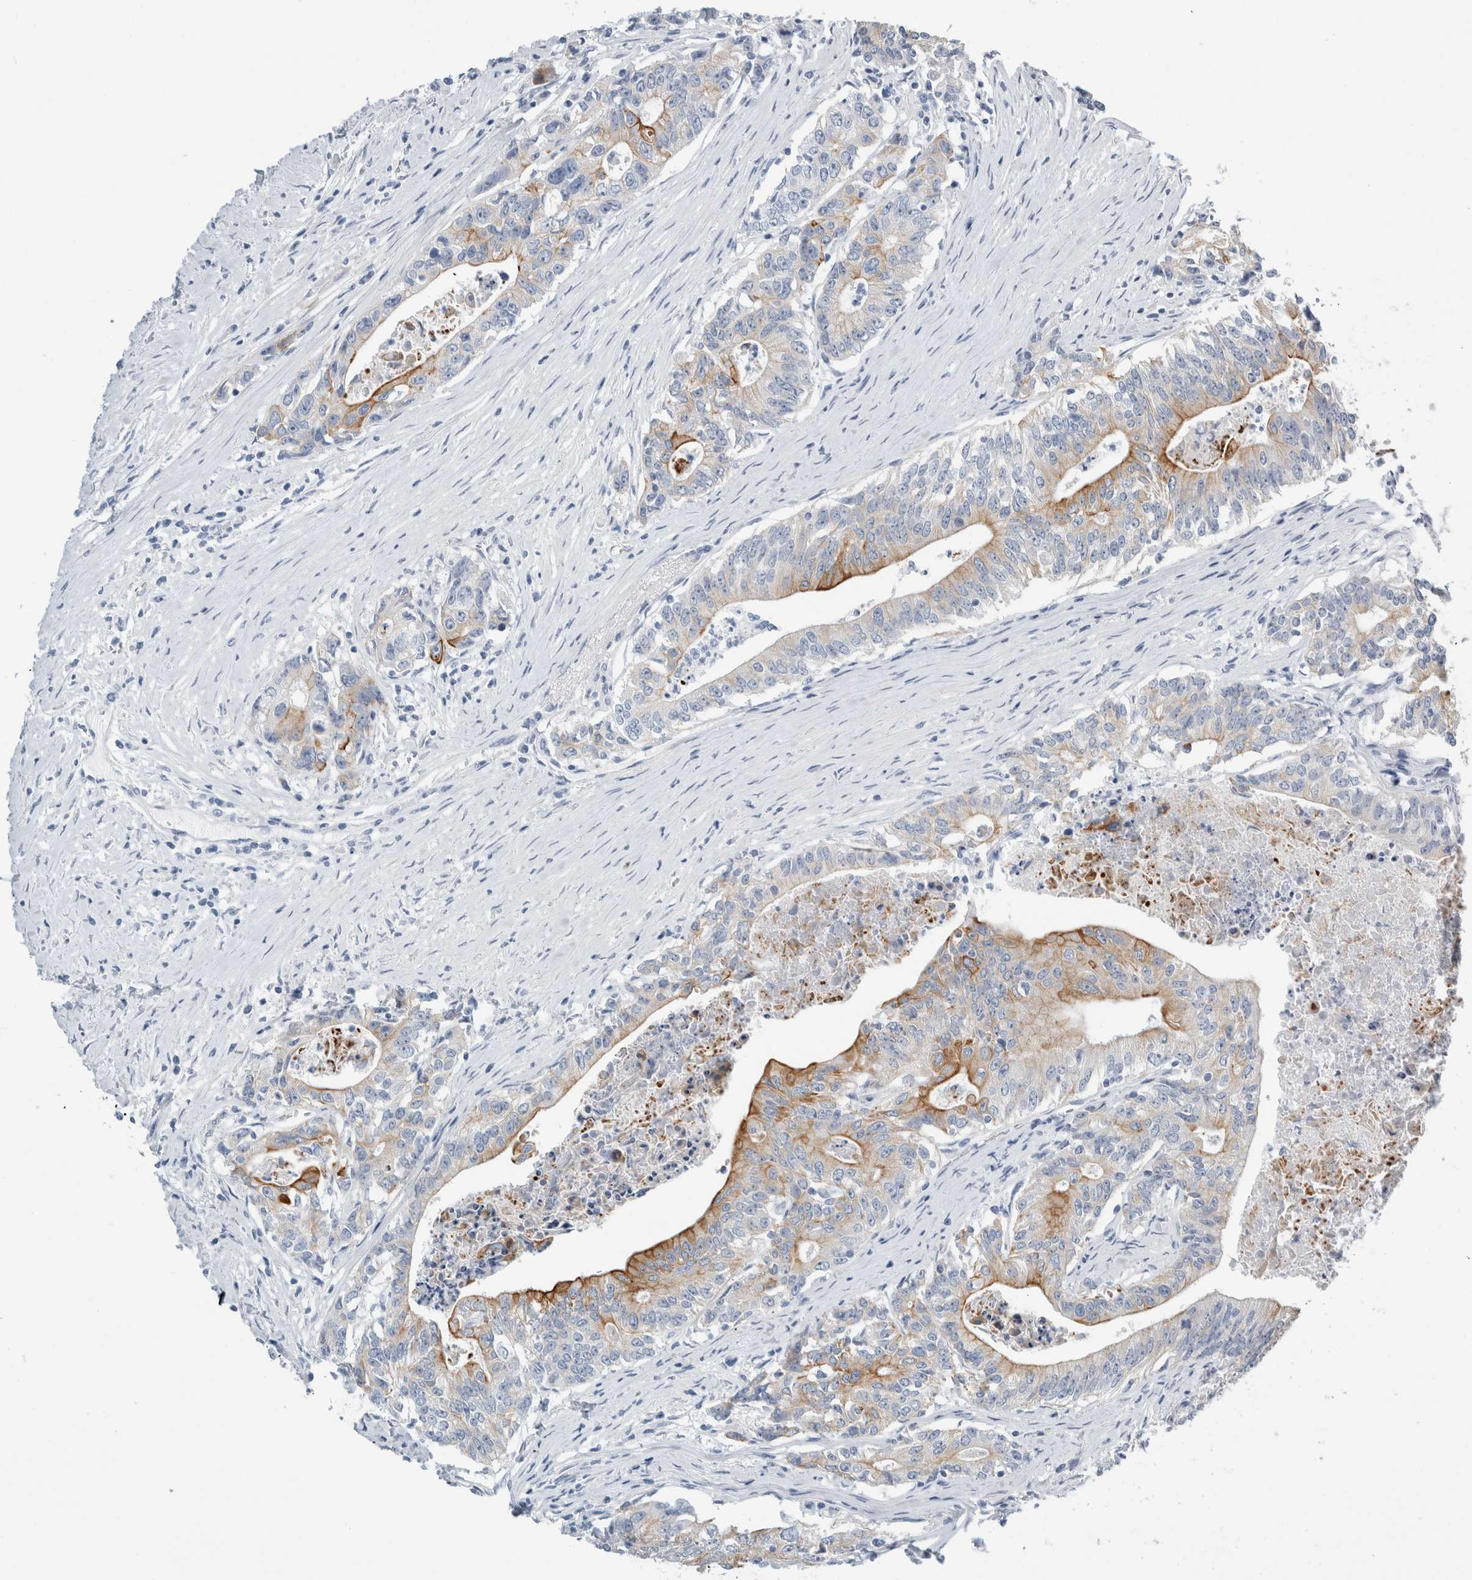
{"staining": {"intensity": "moderate", "quantity": "25%-75%", "location": "cytoplasmic/membranous"}, "tissue": "colorectal cancer", "cell_type": "Tumor cells", "image_type": "cancer", "snomed": [{"axis": "morphology", "description": "Adenocarcinoma, NOS"}, {"axis": "topography", "description": "Colon"}], "caption": "Adenocarcinoma (colorectal) stained with a protein marker displays moderate staining in tumor cells.", "gene": "RPH3AL", "patient": {"sex": "female", "age": 77}}